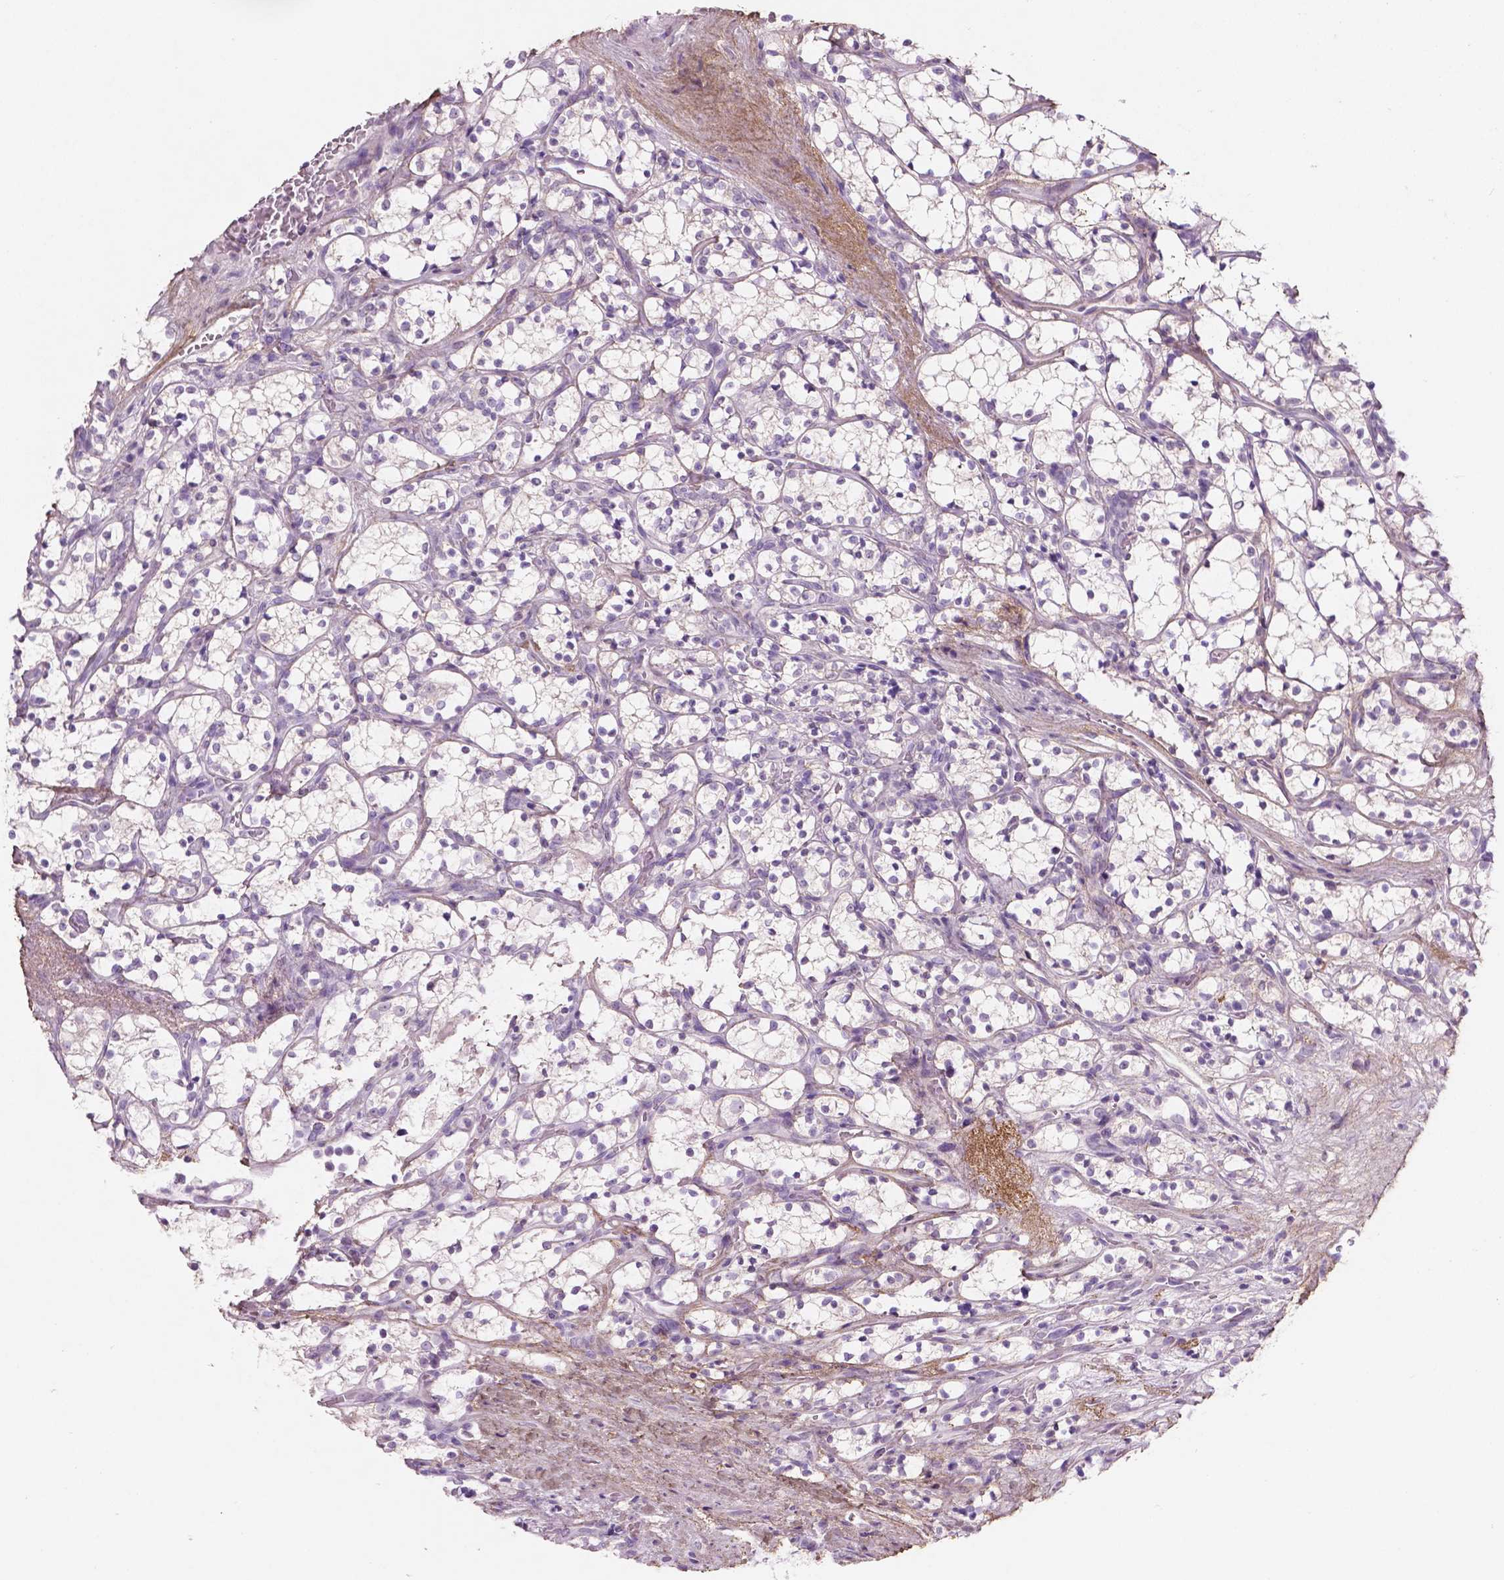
{"staining": {"intensity": "negative", "quantity": "none", "location": "none"}, "tissue": "renal cancer", "cell_type": "Tumor cells", "image_type": "cancer", "snomed": [{"axis": "morphology", "description": "Adenocarcinoma, NOS"}, {"axis": "topography", "description": "Kidney"}], "caption": "Immunohistochemistry (IHC) of human renal adenocarcinoma reveals no expression in tumor cells.", "gene": "DLG2", "patient": {"sex": "female", "age": 69}}